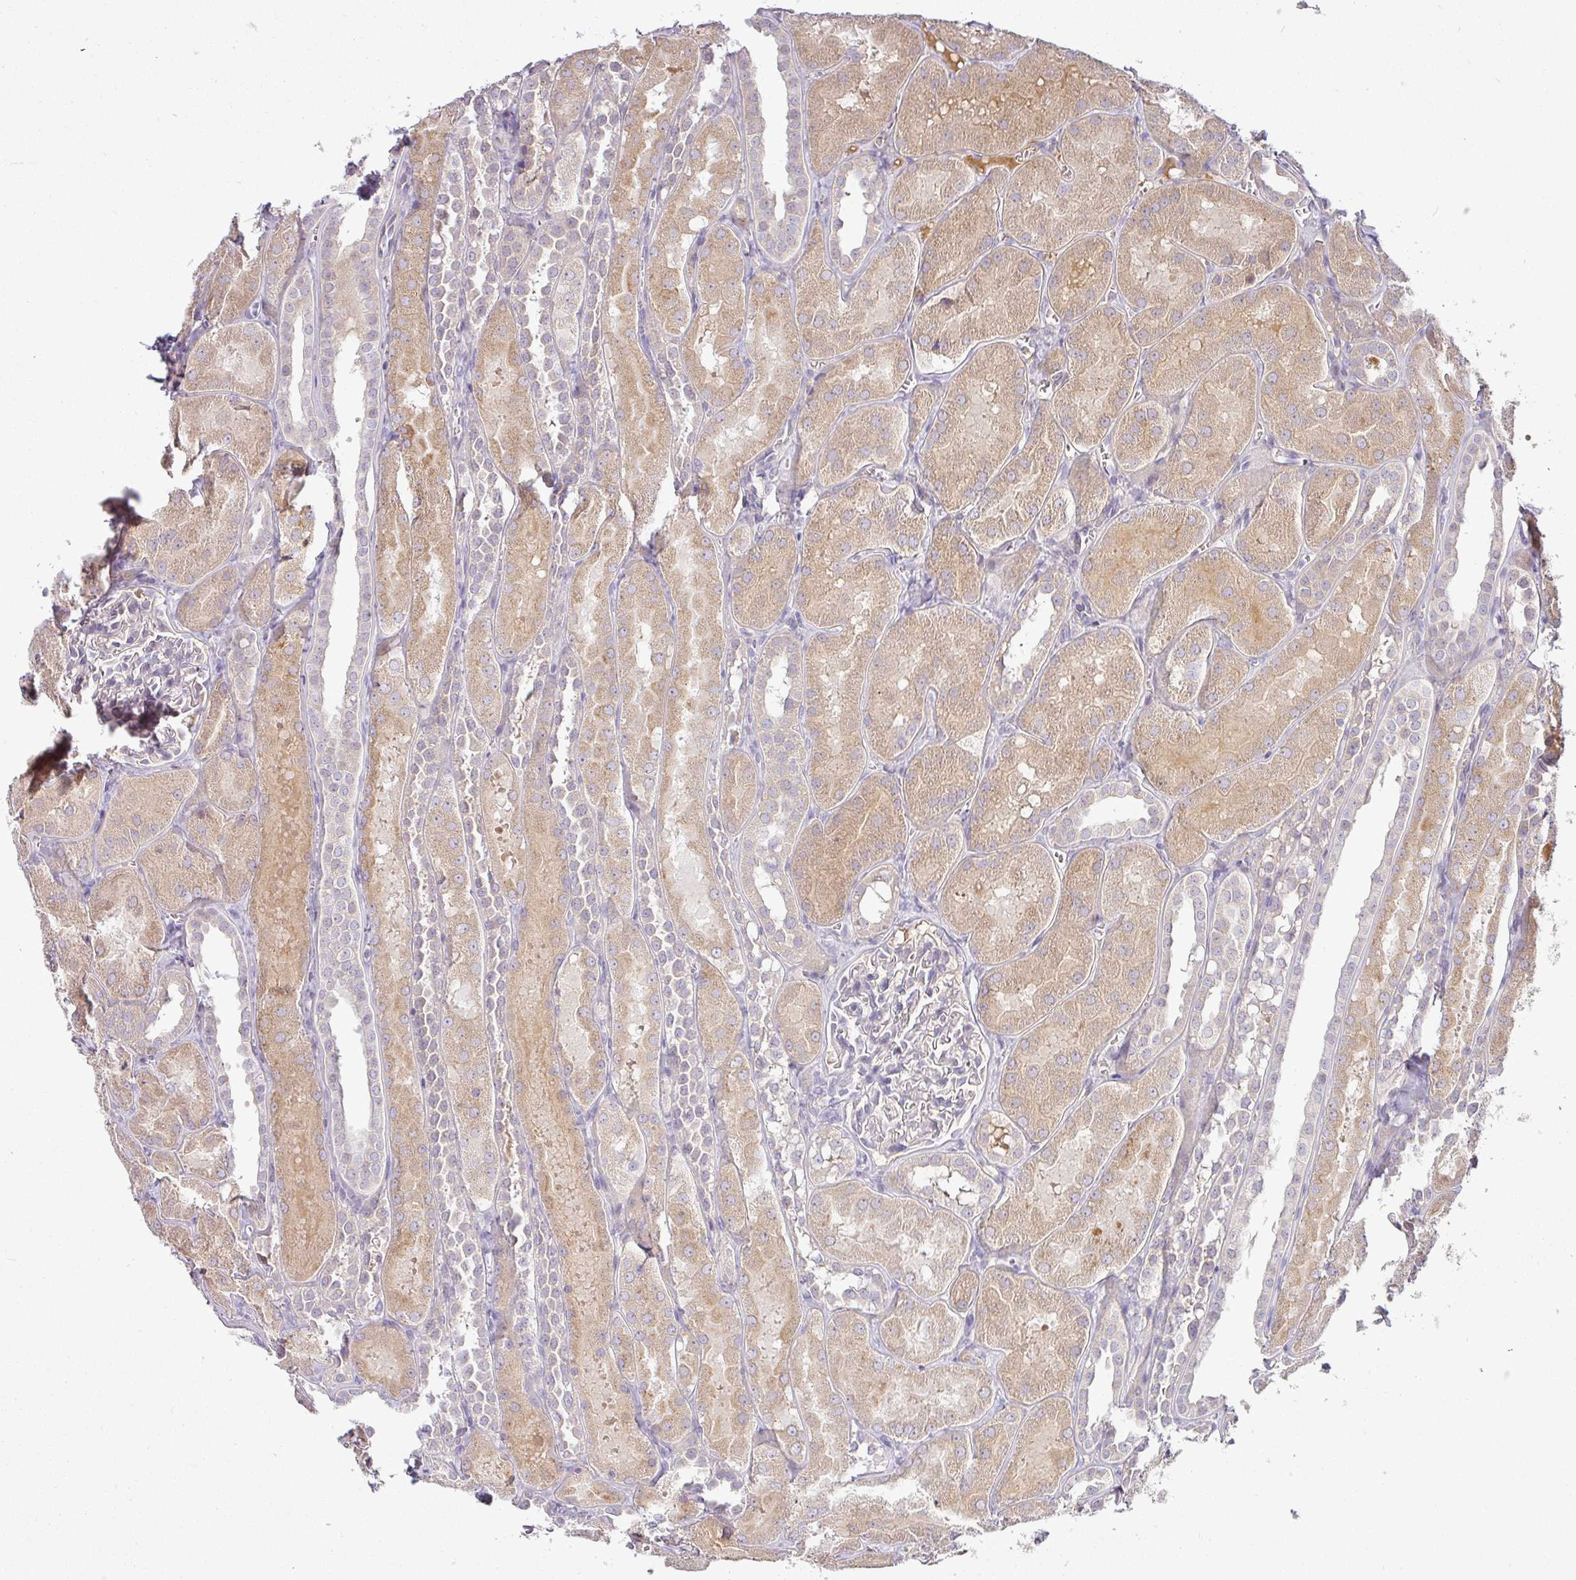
{"staining": {"intensity": "negative", "quantity": "none", "location": "none"}, "tissue": "kidney", "cell_type": "Cells in glomeruli", "image_type": "normal", "snomed": [{"axis": "morphology", "description": "Normal tissue, NOS"}, {"axis": "topography", "description": "Kidney"}, {"axis": "topography", "description": "Urinary bladder"}], "caption": "This is an immunohistochemistry (IHC) image of benign human kidney. There is no expression in cells in glomeruli.", "gene": "APOM", "patient": {"sex": "male", "age": 16}}